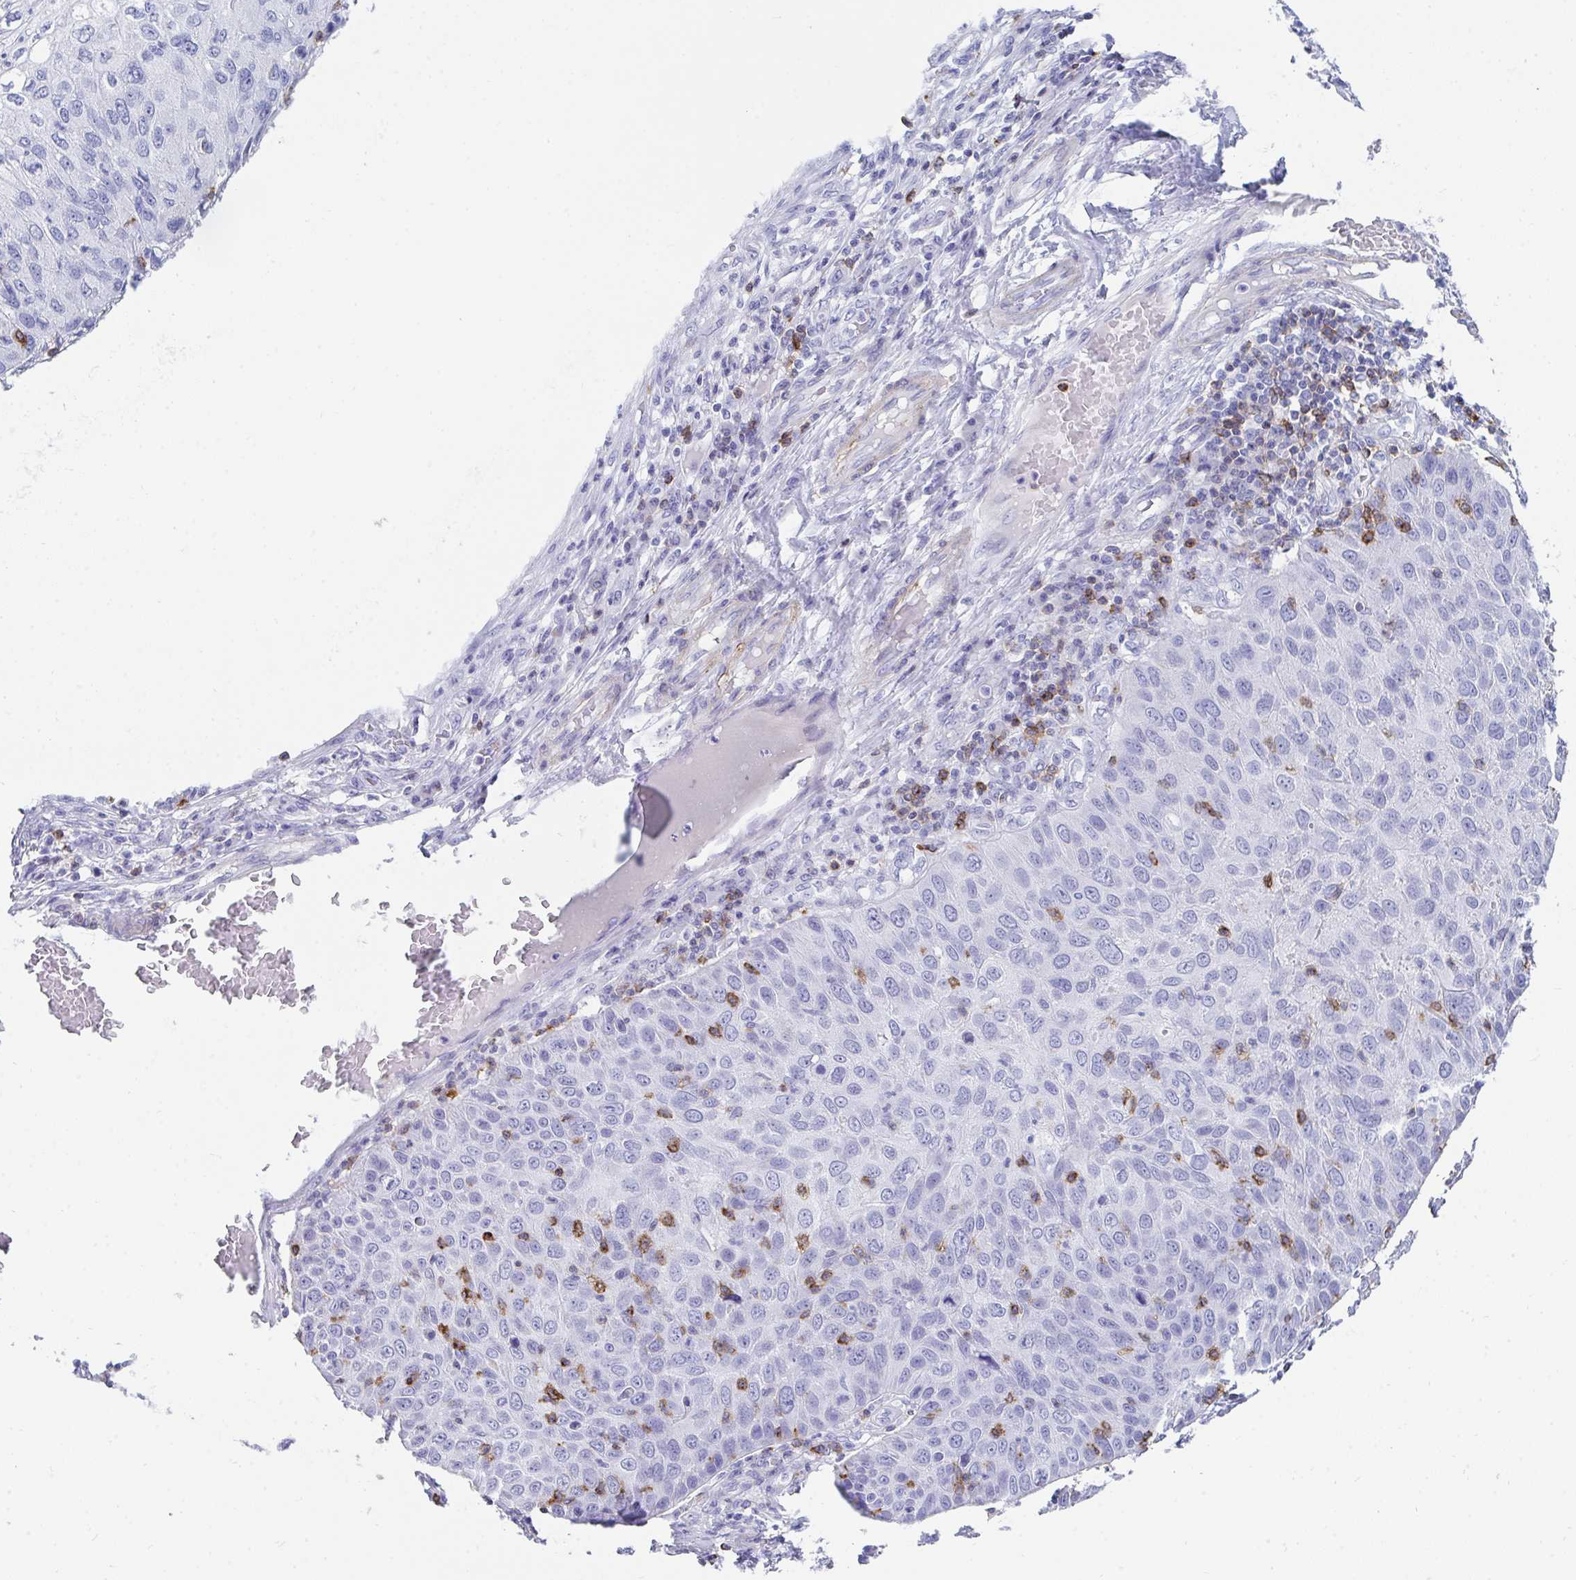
{"staining": {"intensity": "negative", "quantity": "none", "location": "none"}, "tissue": "skin cancer", "cell_type": "Tumor cells", "image_type": "cancer", "snomed": [{"axis": "morphology", "description": "Squamous cell carcinoma, NOS"}, {"axis": "topography", "description": "Skin"}], "caption": "Image shows no significant protein expression in tumor cells of squamous cell carcinoma (skin).", "gene": "CD7", "patient": {"sex": "male", "age": 87}}